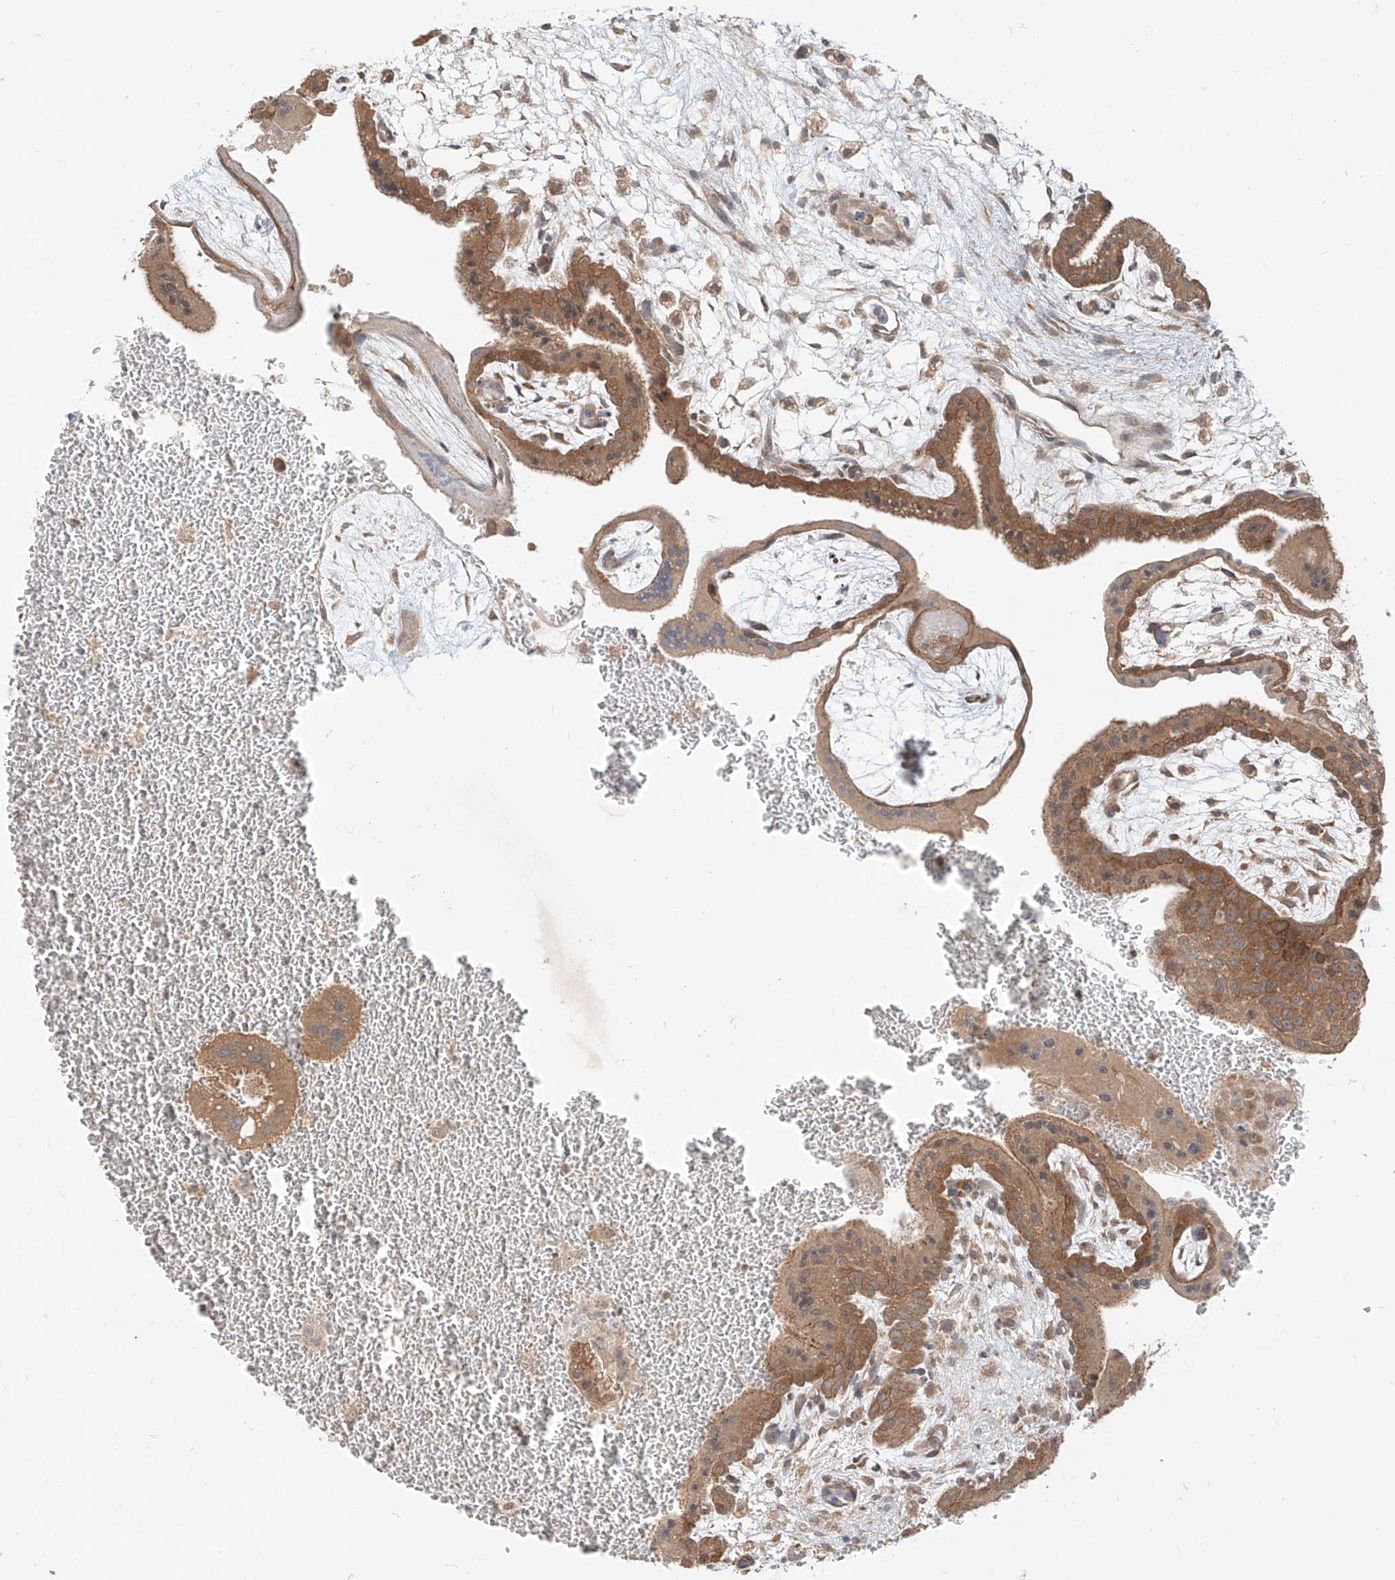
{"staining": {"intensity": "moderate", "quantity": ">75%", "location": "cytoplasmic/membranous"}, "tissue": "placenta", "cell_type": "Trophoblastic cells", "image_type": "normal", "snomed": [{"axis": "morphology", "description": "Normal tissue, NOS"}, {"axis": "topography", "description": "Placenta"}], "caption": "A micrograph showing moderate cytoplasmic/membranous expression in approximately >75% of trophoblastic cells in unremarkable placenta, as visualized by brown immunohistochemical staining.", "gene": "MTUS2", "patient": {"sex": "female", "age": 35}}